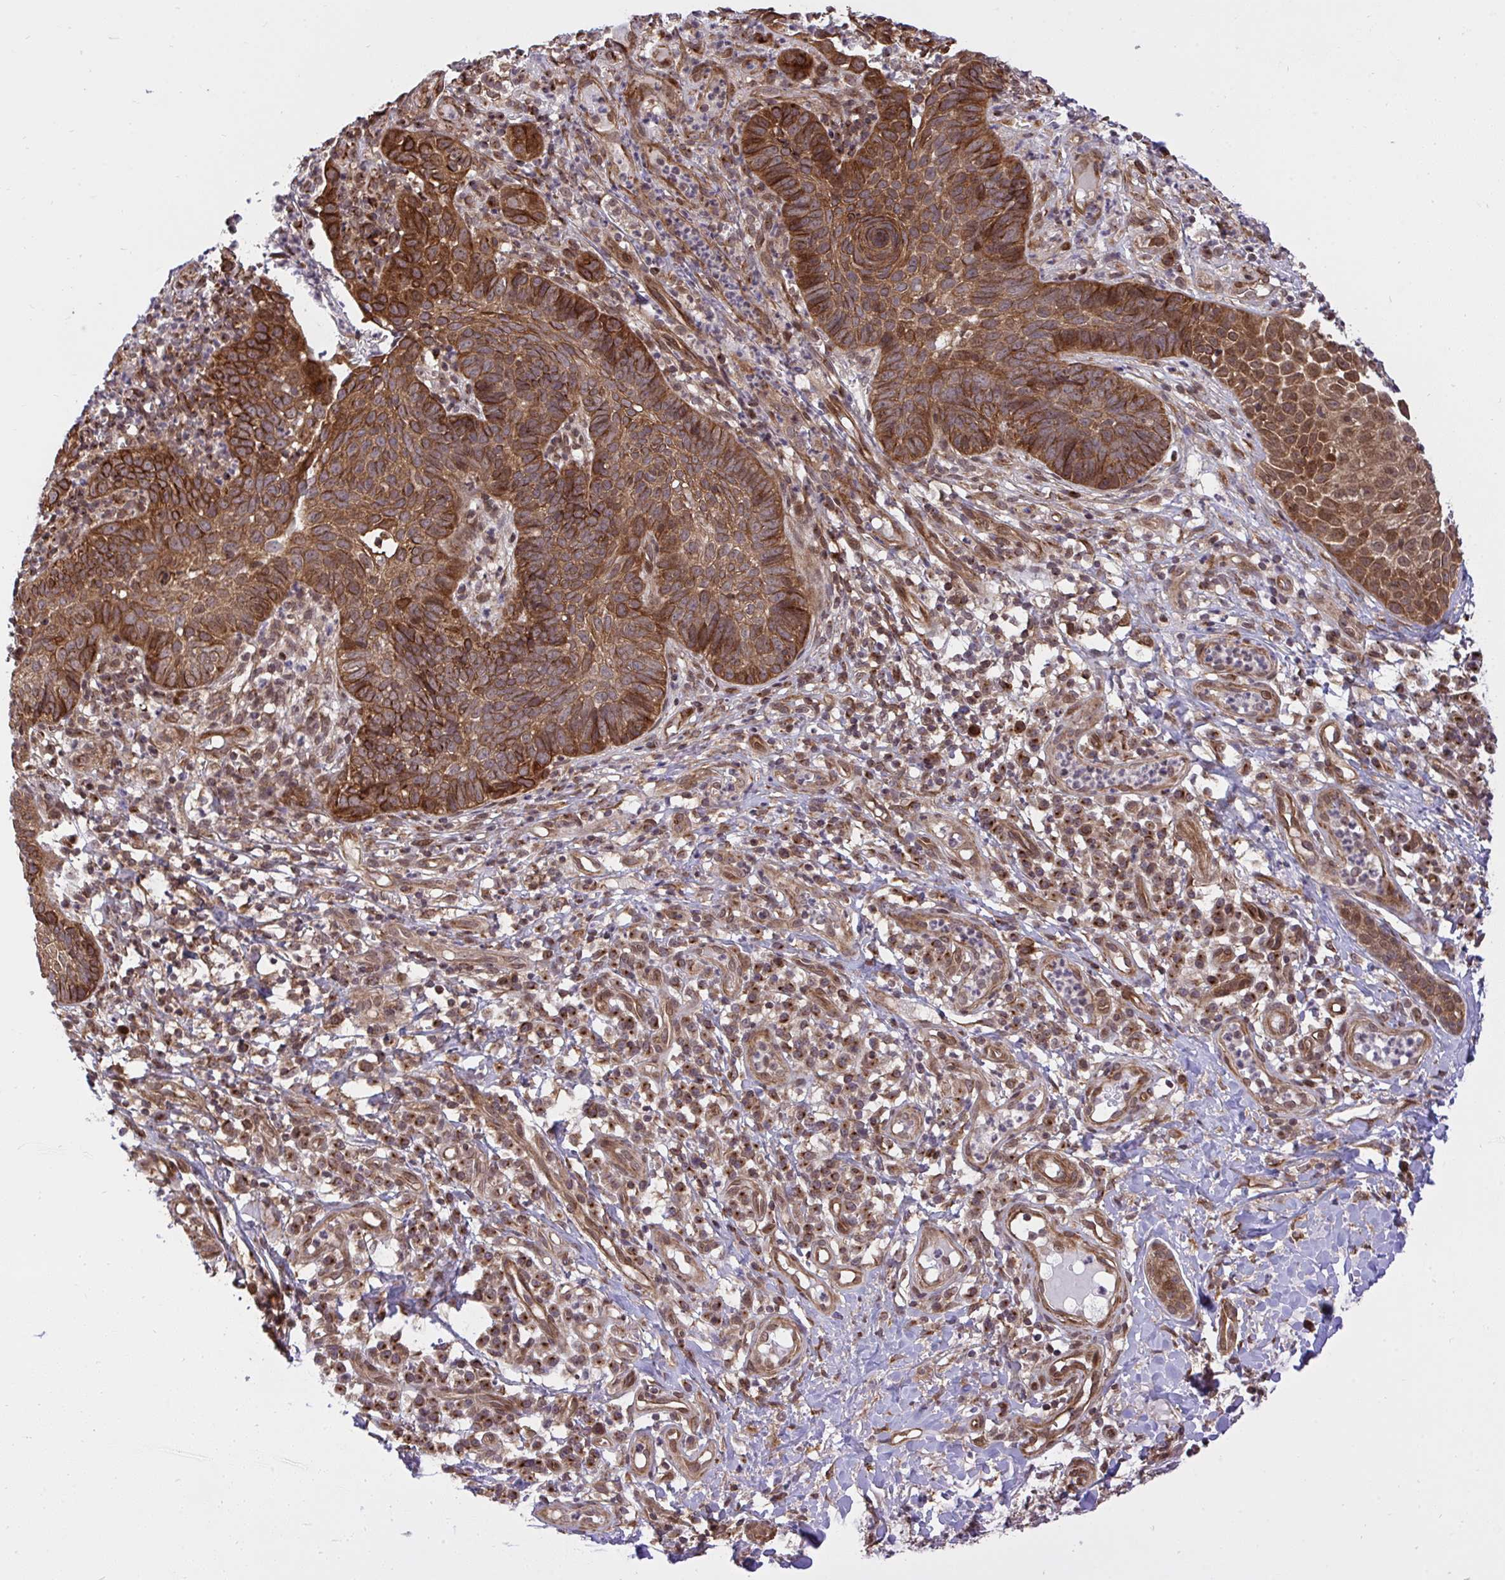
{"staining": {"intensity": "moderate", "quantity": ">75%", "location": "cytoplasmic/membranous"}, "tissue": "skin cancer", "cell_type": "Tumor cells", "image_type": "cancer", "snomed": [{"axis": "morphology", "description": "Basal cell carcinoma"}, {"axis": "topography", "description": "Skin"}, {"axis": "topography", "description": "Skin of leg"}], "caption": "Immunohistochemical staining of basal cell carcinoma (skin) displays medium levels of moderate cytoplasmic/membranous protein expression in about >75% of tumor cells. The staining was performed using DAB to visualize the protein expression in brown, while the nuclei were stained in blue with hematoxylin (Magnification: 20x).", "gene": "ERI1", "patient": {"sex": "female", "age": 87}}